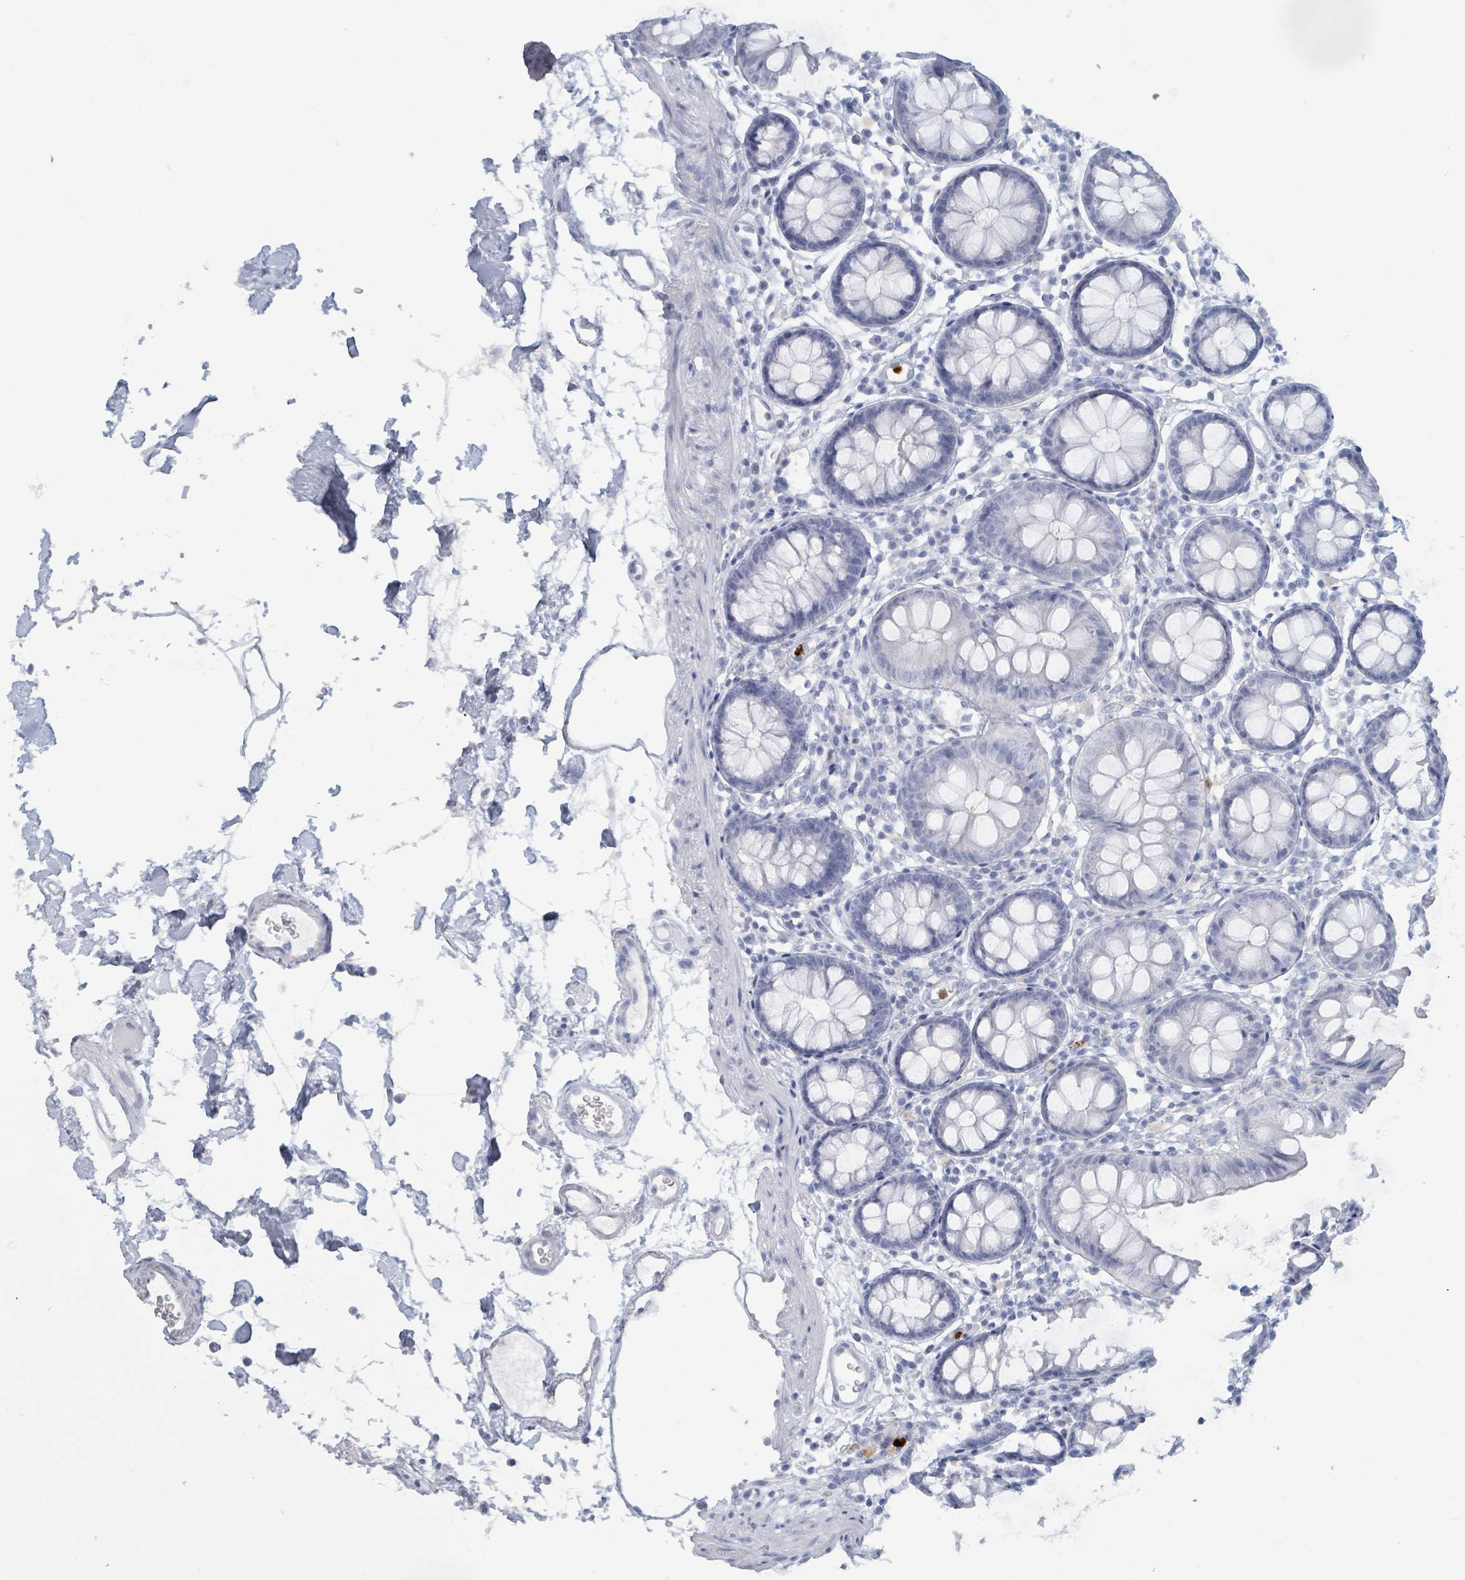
{"staining": {"intensity": "negative", "quantity": "none", "location": "none"}, "tissue": "colon", "cell_type": "Endothelial cells", "image_type": "normal", "snomed": [{"axis": "morphology", "description": "Normal tissue, NOS"}, {"axis": "topography", "description": "Colon"}], "caption": "Immunohistochemical staining of unremarkable human colon shows no significant positivity in endothelial cells.", "gene": "DEFA4", "patient": {"sex": "female", "age": 84}}